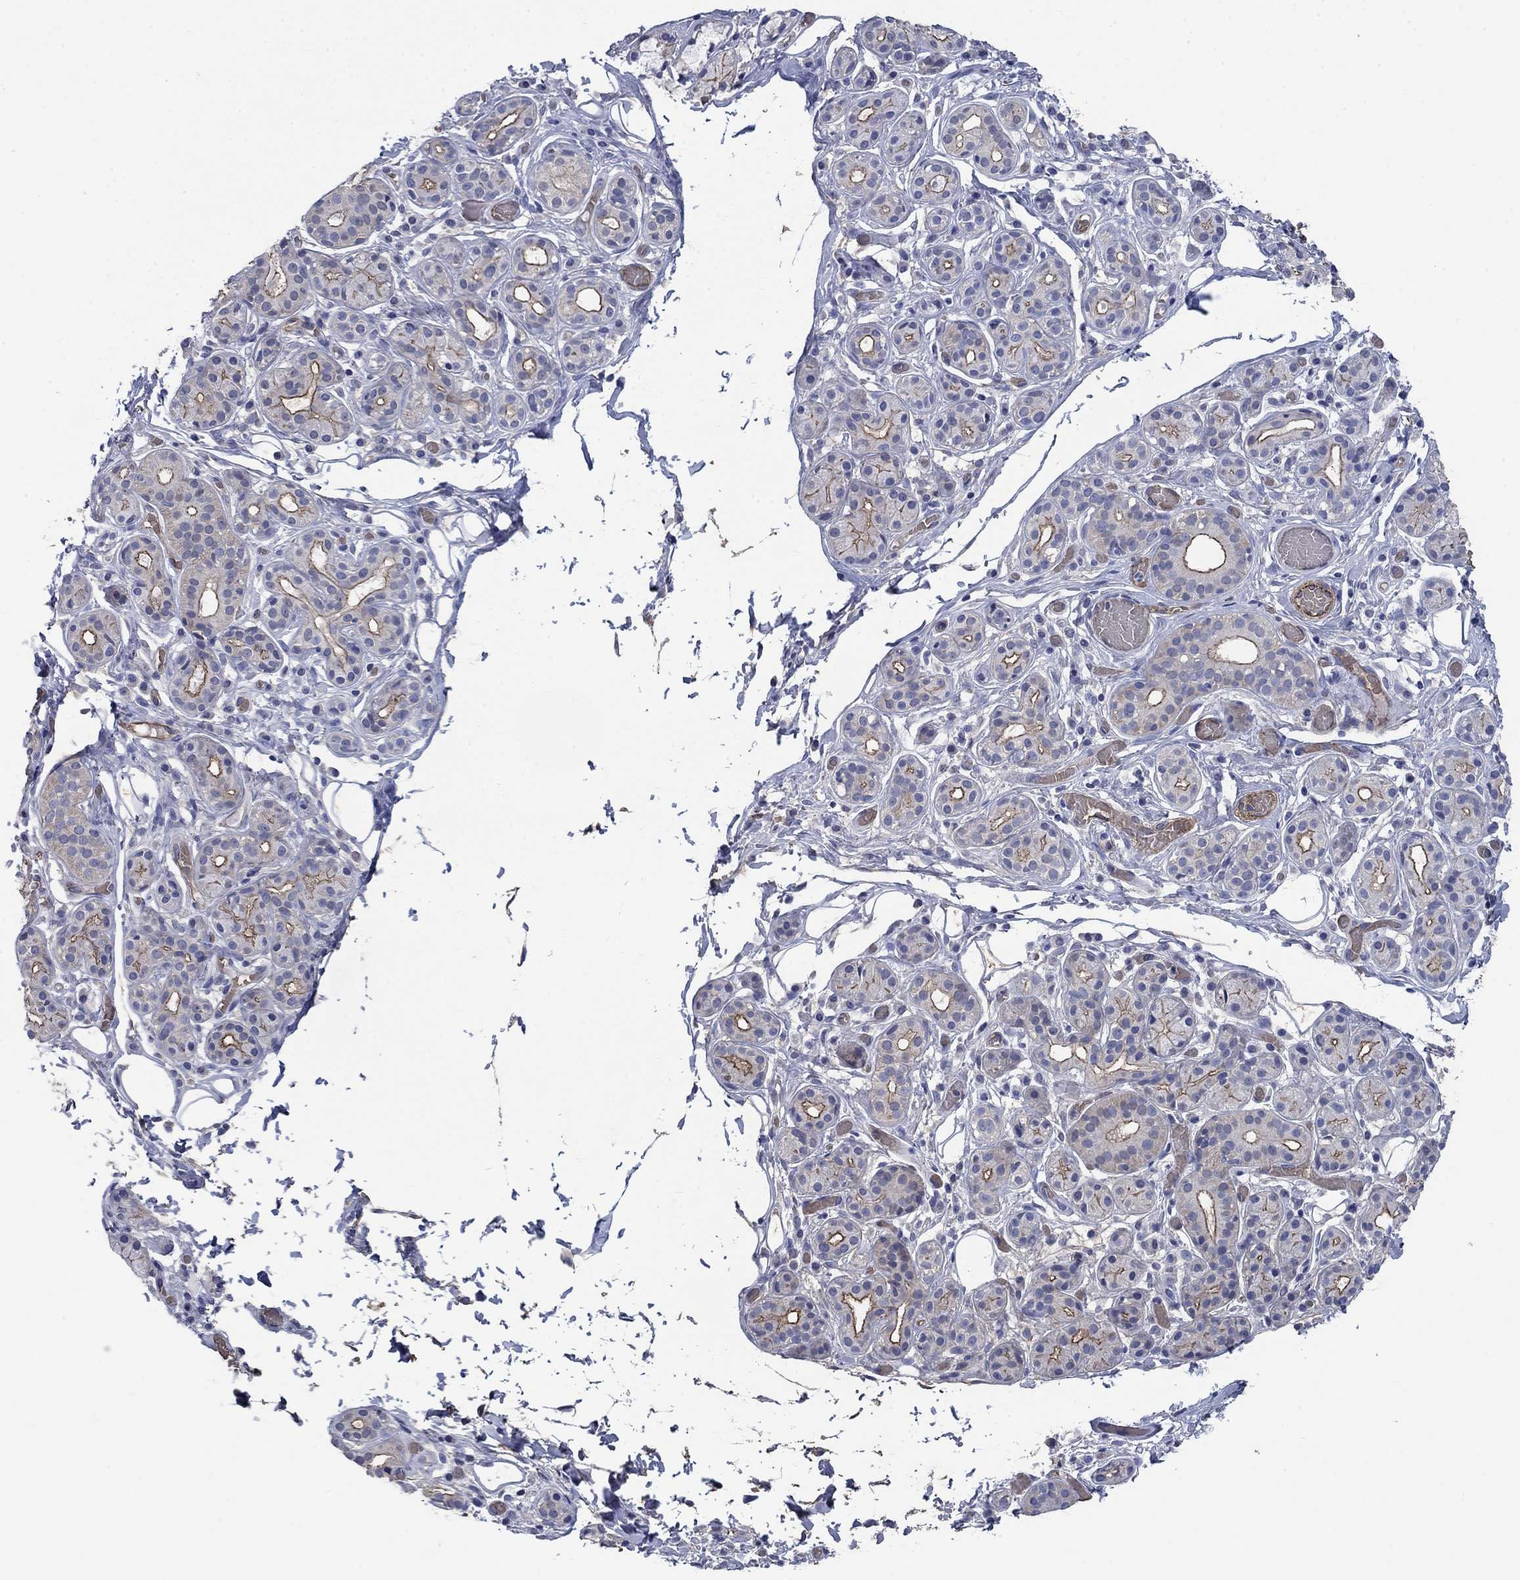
{"staining": {"intensity": "strong", "quantity": "<25%", "location": "cytoplasmic/membranous"}, "tissue": "salivary gland", "cell_type": "Glandular cells", "image_type": "normal", "snomed": [{"axis": "morphology", "description": "Normal tissue, NOS"}, {"axis": "topography", "description": "Salivary gland"}, {"axis": "topography", "description": "Peripheral nerve tissue"}], "caption": "High-magnification brightfield microscopy of normal salivary gland stained with DAB (brown) and counterstained with hematoxylin (blue). glandular cells exhibit strong cytoplasmic/membranous expression is present in approximately<25% of cells.", "gene": "FLNC", "patient": {"sex": "male", "age": 71}}